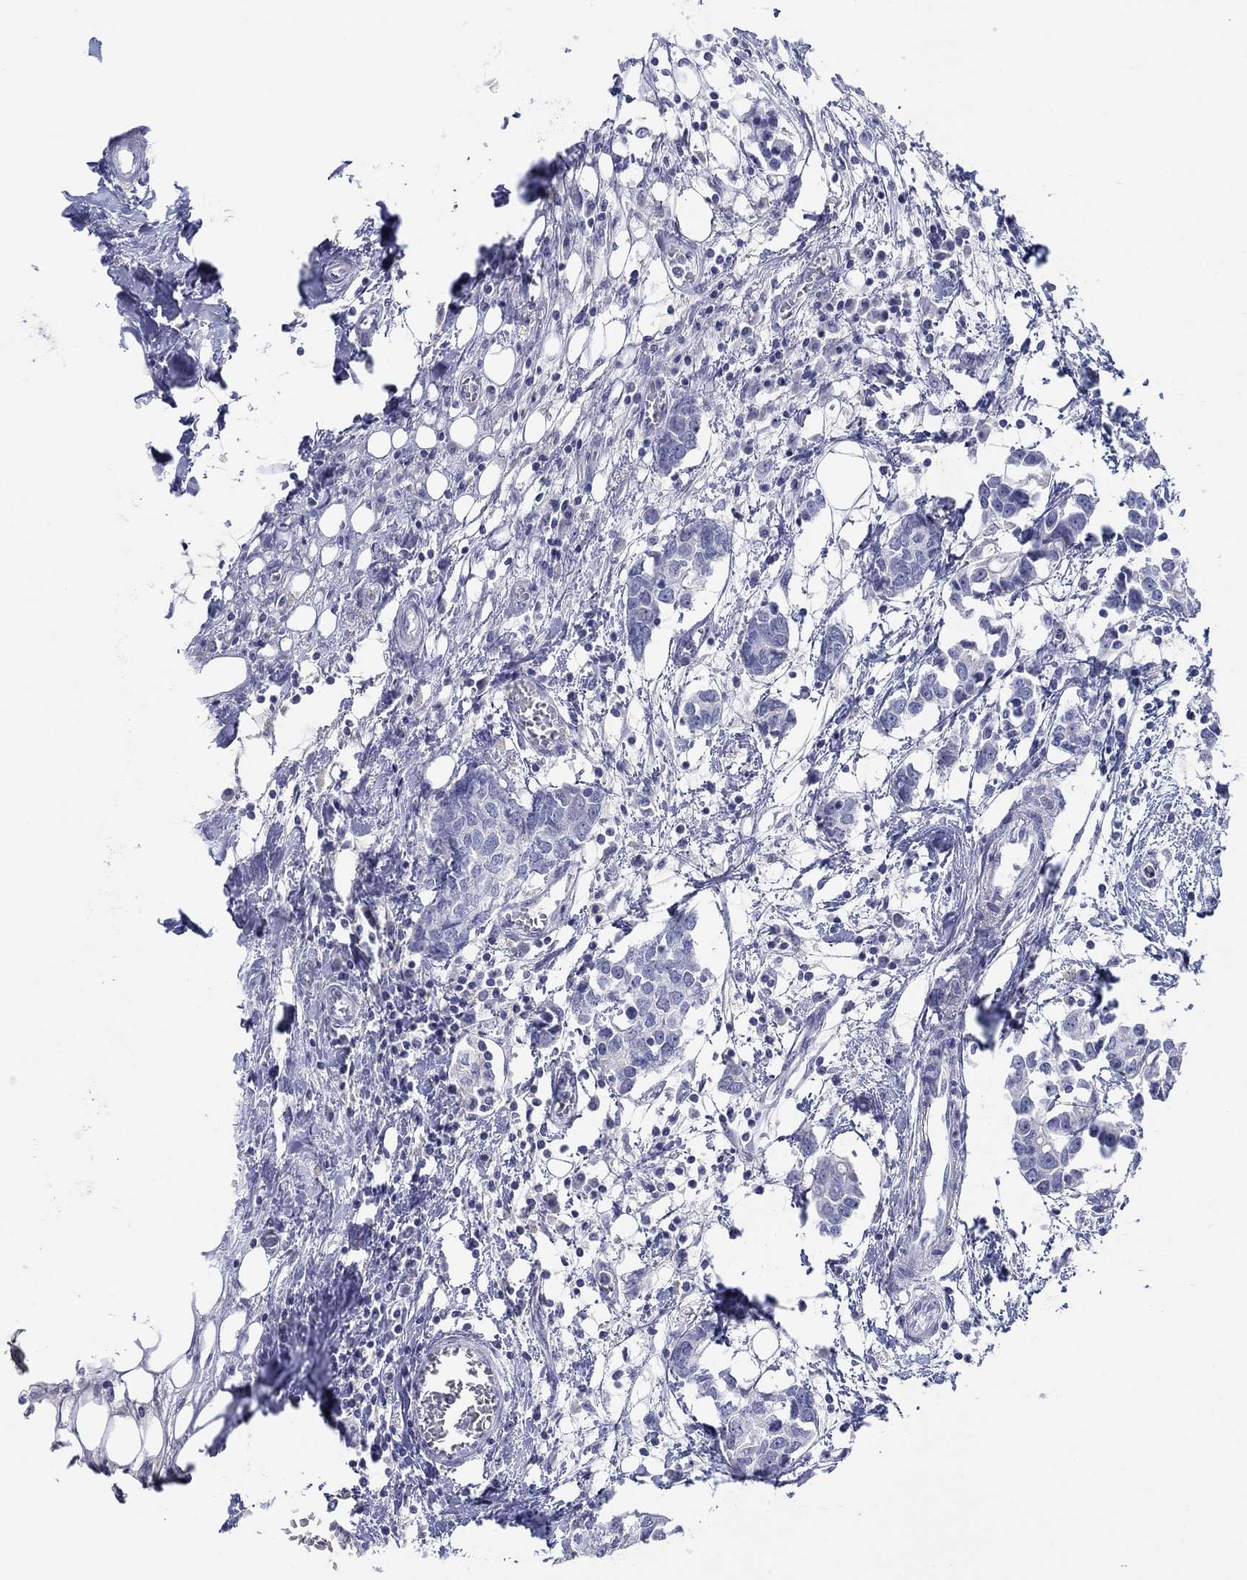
{"staining": {"intensity": "negative", "quantity": "none", "location": "none"}, "tissue": "breast cancer", "cell_type": "Tumor cells", "image_type": "cancer", "snomed": [{"axis": "morphology", "description": "Duct carcinoma"}, {"axis": "topography", "description": "Breast"}], "caption": "This is an immunohistochemistry (IHC) histopathology image of breast infiltrating ductal carcinoma. There is no staining in tumor cells.", "gene": "PDYN", "patient": {"sex": "female", "age": 83}}